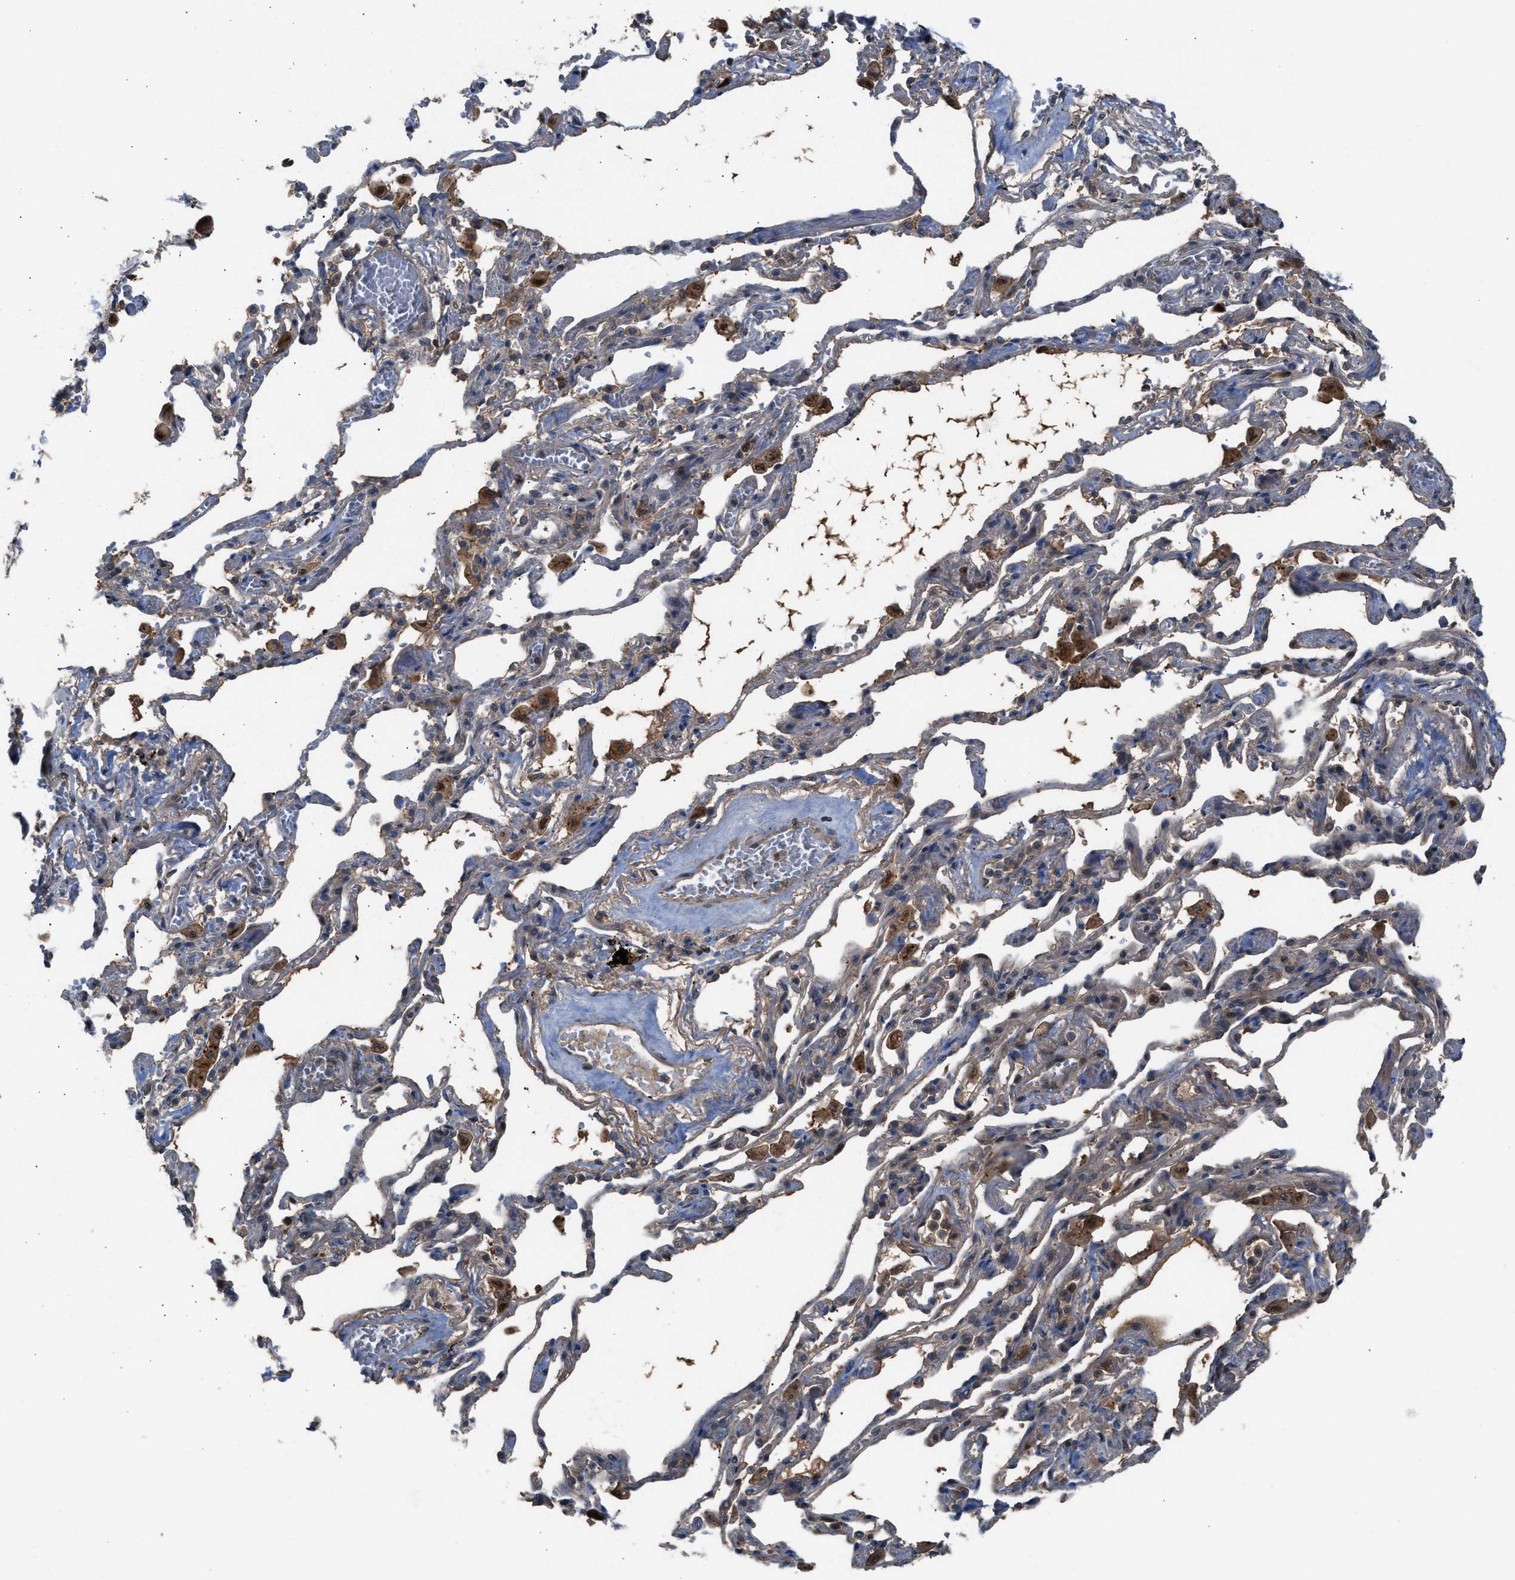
{"staining": {"intensity": "moderate", "quantity": ">75%", "location": "cytoplasmic/membranous"}, "tissue": "adipose tissue", "cell_type": "Adipocytes", "image_type": "normal", "snomed": [{"axis": "morphology", "description": "Normal tissue, NOS"}, {"axis": "topography", "description": "Cartilage tissue"}, {"axis": "topography", "description": "Lung"}], "caption": "Moderate cytoplasmic/membranous expression is appreciated in approximately >75% of adipocytes in normal adipose tissue.", "gene": "TPK1", "patient": {"sex": "female", "age": 77}}